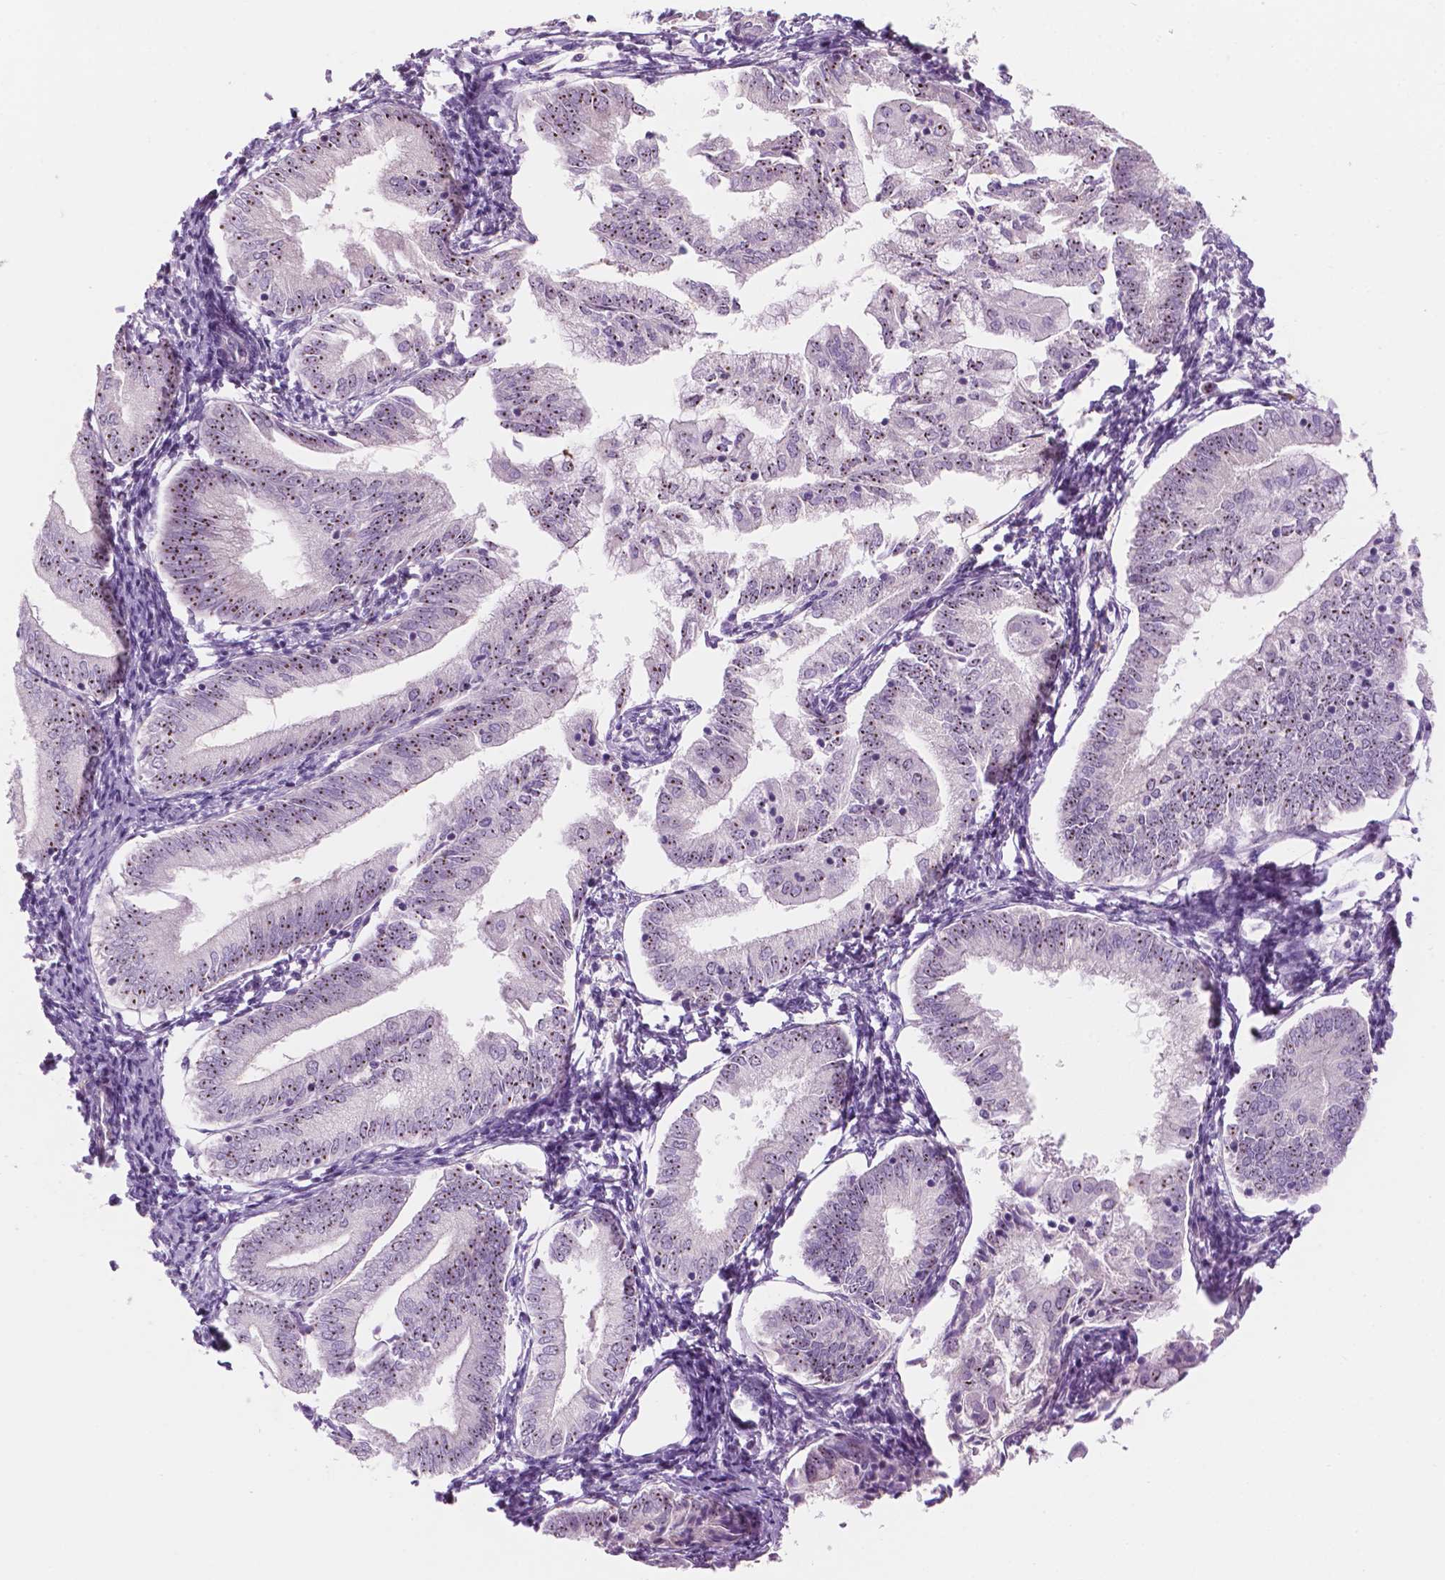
{"staining": {"intensity": "moderate", "quantity": "25%-75%", "location": "nuclear"}, "tissue": "endometrial cancer", "cell_type": "Tumor cells", "image_type": "cancer", "snomed": [{"axis": "morphology", "description": "Adenocarcinoma, NOS"}, {"axis": "topography", "description": "Endometrium"}], "caption": "Immunohistochemistry photomicrograph of endometrial adenocarcinoma stained for a protein (brown), which demonstrates medium levels of moderate nuclear expression in about 25%-75% of tumor cells.", "gene": "ZNF853", "patient": {"sex": "female", "age": 55}}